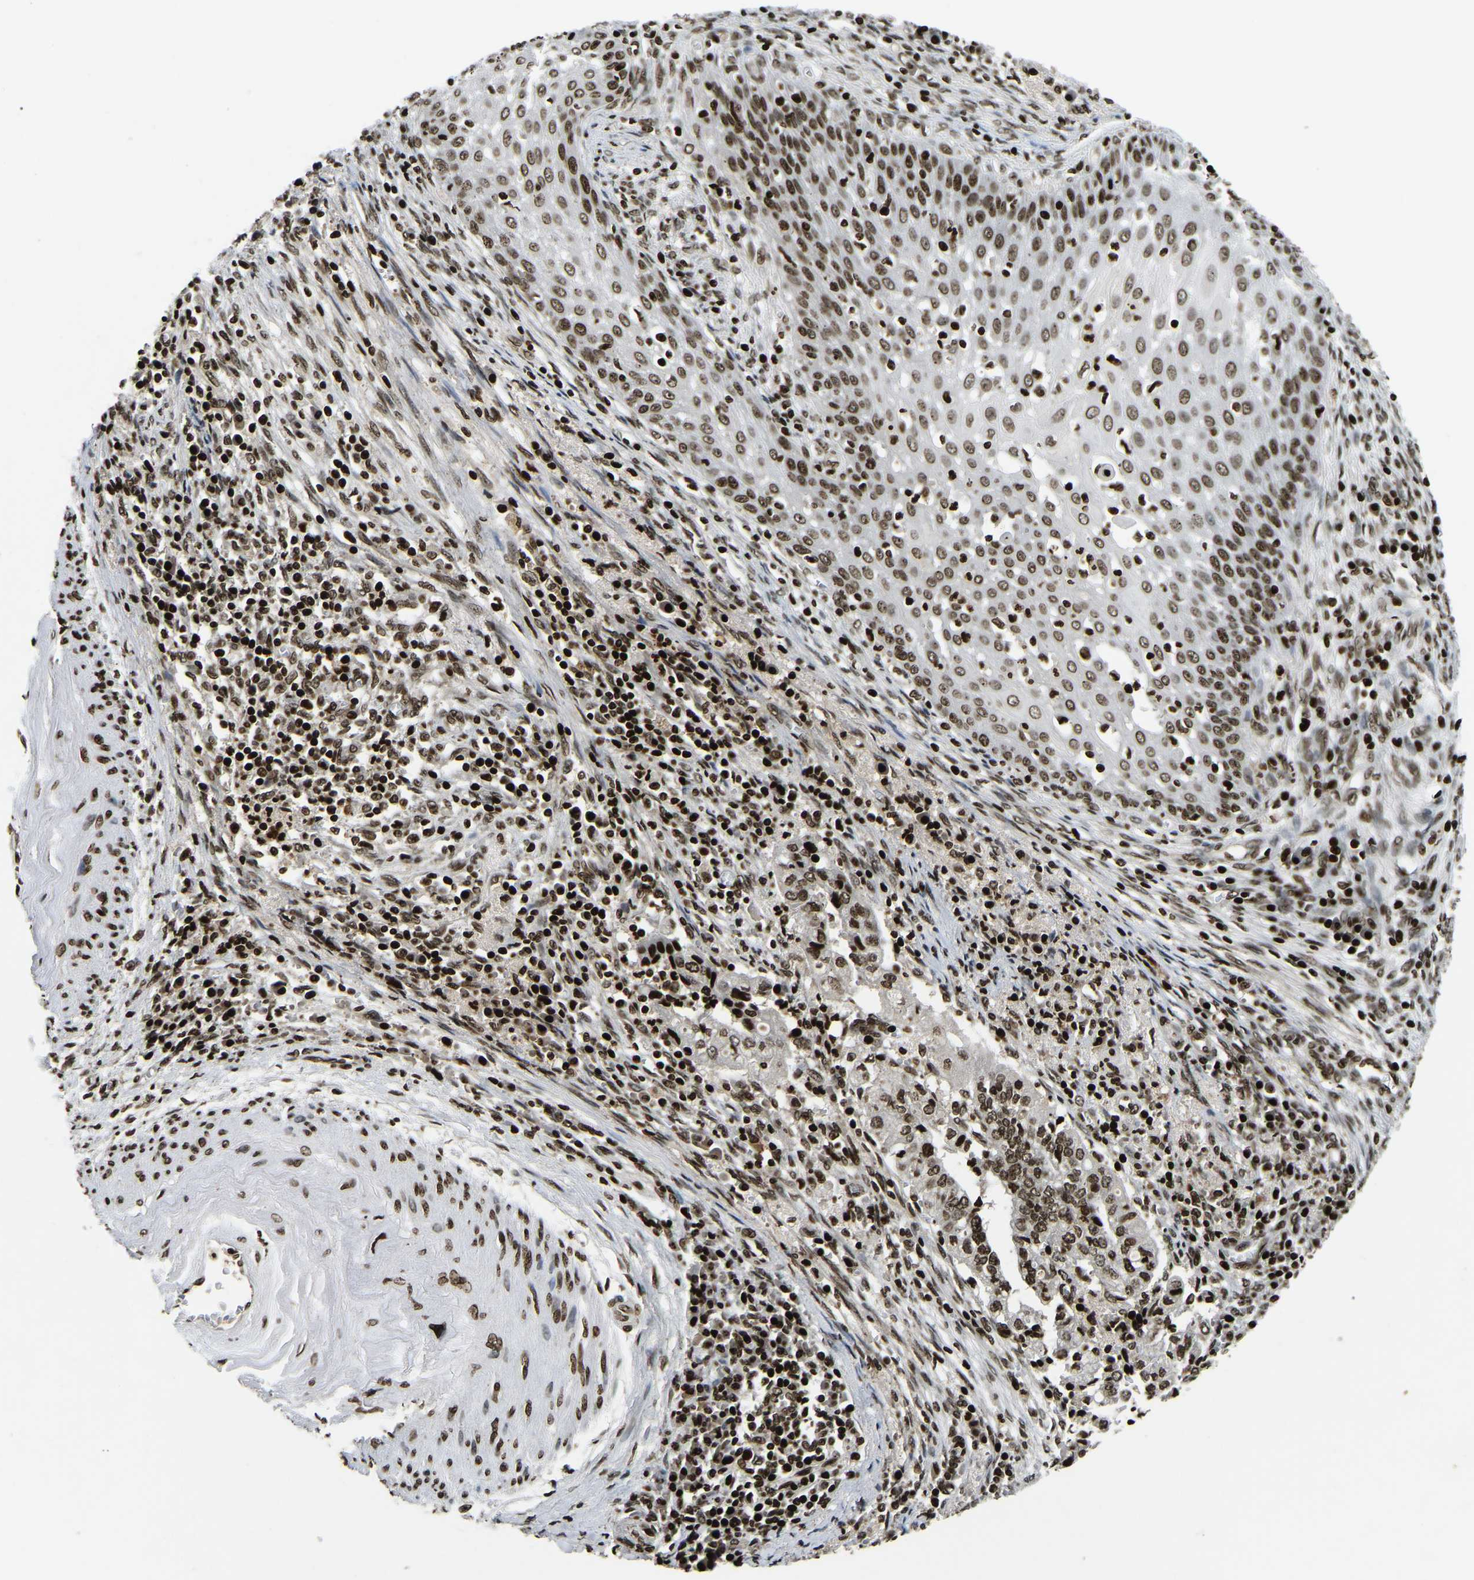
{"staining": {"intensity": "moderate", "quantity": ">75%", "location": "nuclear"}, "tissue": "cervical cancer", "cell_type": "Tumor cells", "image_type": "cancer", "snomed": [{"axis": "morphology", "description": "Adenocarcinoma, NOS"}, {"axis": "topography", "description": "Cervix"}], "caption": "Immunohistochemical staining of human cervical cancer (adenocarcinoma) exhibits medium levels of moderate nuclear protein positivity in about >75% of tumor cells. Nuclei are stained in blue.", "gene": "LRRC61", "patient": {"sex": "female", "age": 44}}